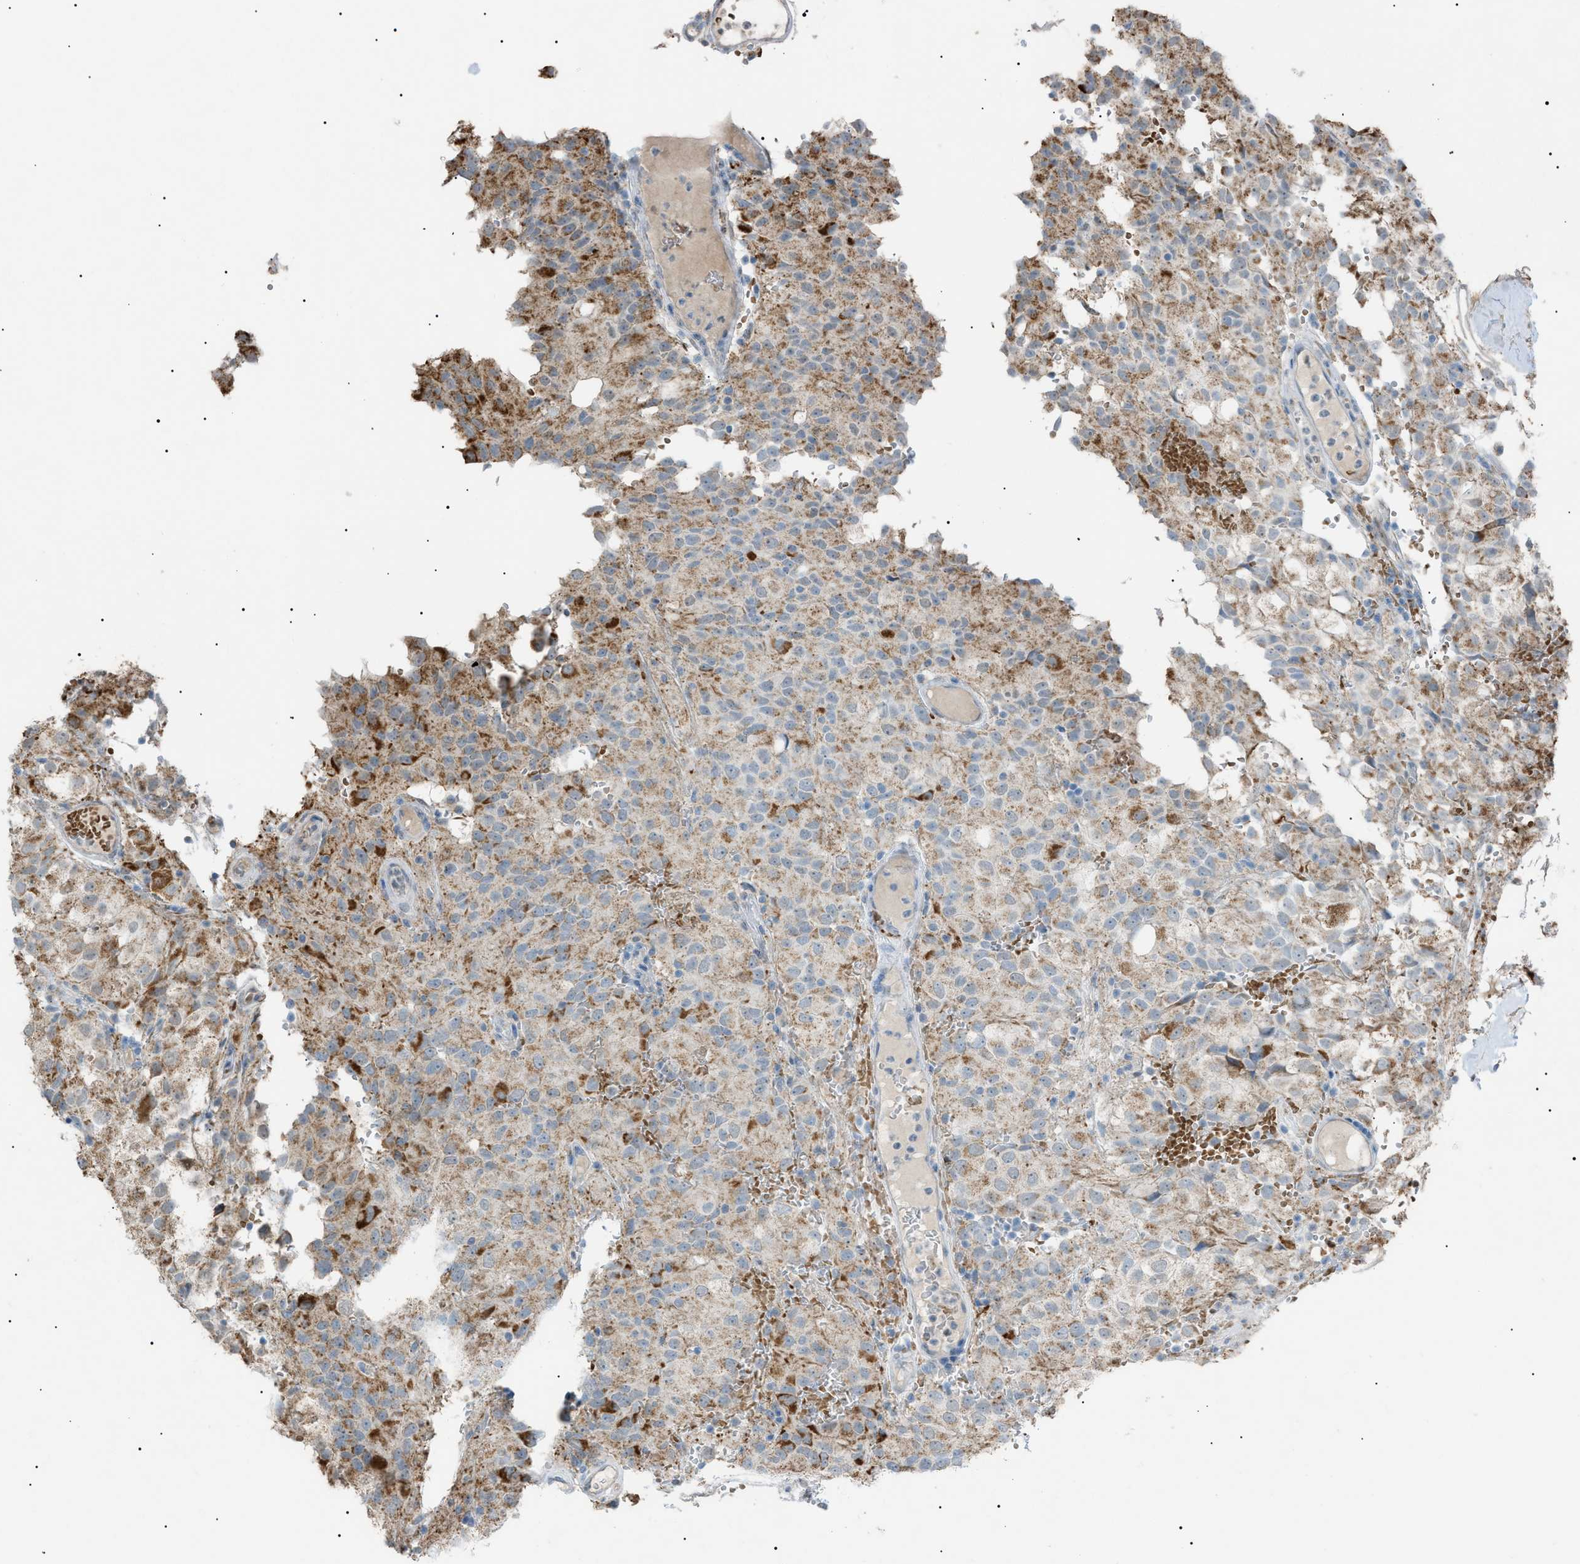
{"staining": {"intensity": "moderate", "quantity": ">75%", "location": "cytoplasmic/membranous"}, "tissue": "glioma", "cell_type": "Tumor cells", "image_type": "cancer", "snomed": [{"axis": "morphology", "description": "Glioma, malignant, High grade"}, {"axis": "topography", "description": "Brain"}], "caption": "The image exhibits staining of glioma, revealing moderate cytoplasmic/membranous protein positivity (brown color) within tumor cells.", "gene": "ZNF516", "patient": {"sex": "male", "age": 32}}